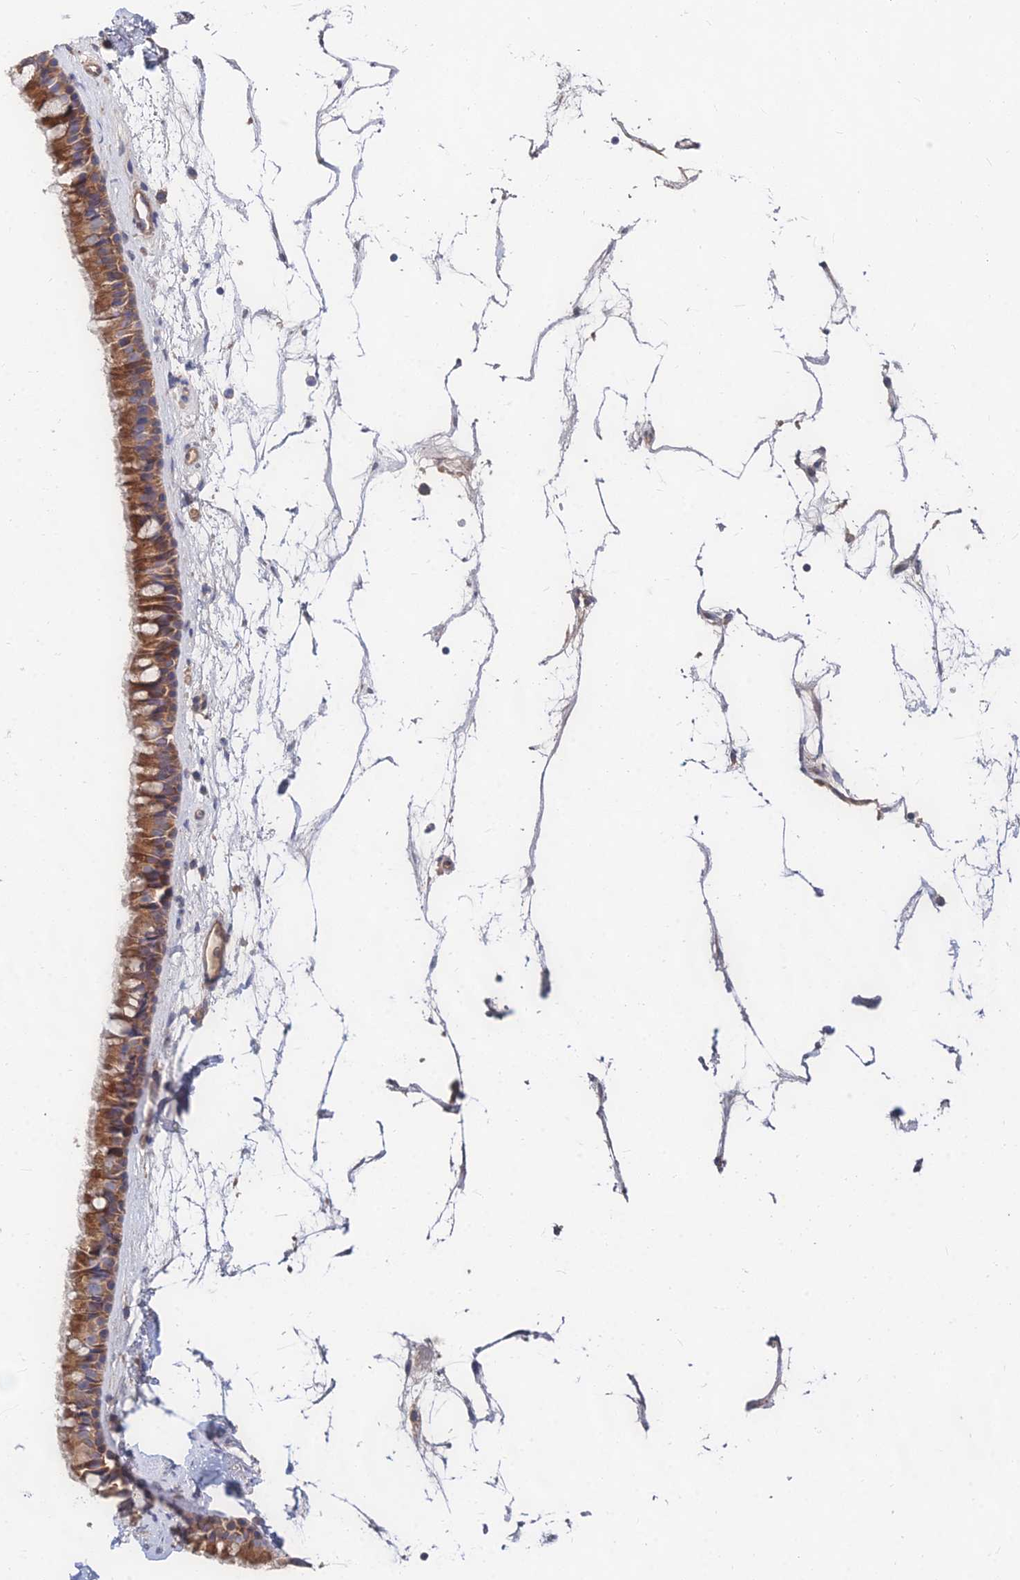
{"staining": {"intensity": "moderate", "quantity": ">75%", "location": "cytoplasmic/membranous"}, "tissue": "nasopharynx", "cell_type": "Respiratory epithelial cells", "image_type": "normal", "snomed": [{"axis": "morphology", "description": "Normal tissue, NOS"}, {"axis": "topography", "description": "Nasopharynx"}], "caption": "Immunohistochemistry (IHC) micrograph of unremarkable nasopharynx stained for a protein (brown), which shows medium levels of moderate cytoplasmic/membranous expression in approximately >75% of respiratory epithelial cells.", "gene": "CCZ1B", "patient": {"sex": "male", "age": 64}}